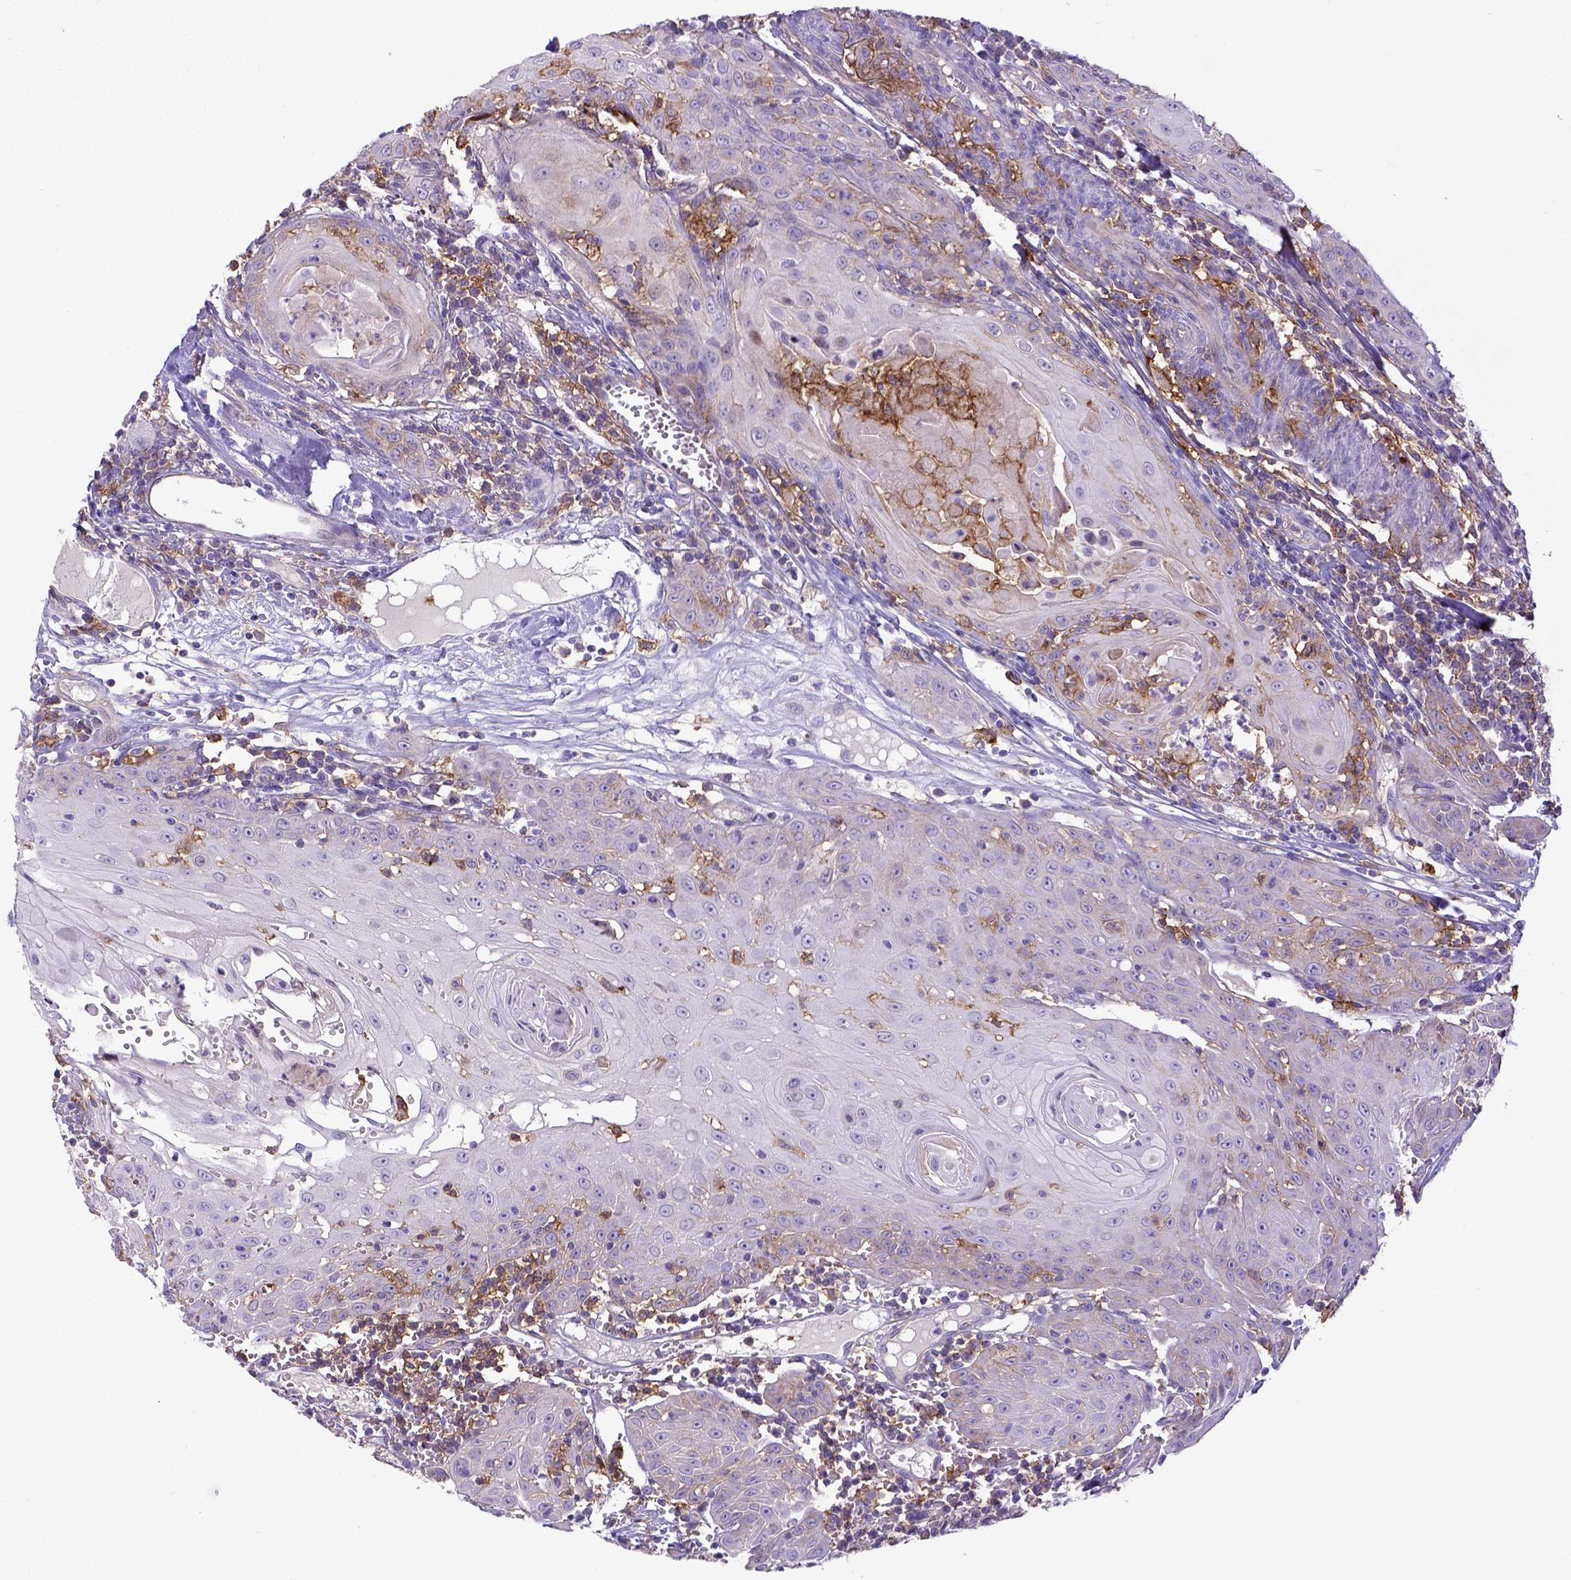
{"staining": {"intensity": "negative", "quantity": "none", "location": "none"}, "tissue": "head and neck cancer", "cell_type": "Tumor cells", "image_type": "cancer", "snomed": [{"axis": "morphology", "description": "Squamous cell carcinoma, NOS"}, {"axis": "topography", "description": "Head-Neck"}], "caption": "Image shows no protein positivity in tumor cells of head and neck cancer (squamous cell carcinoma) tissue. (DAB IHC, high magnification).", "gene": "CD40", "patient": {"sex": "female", "age": 80}}